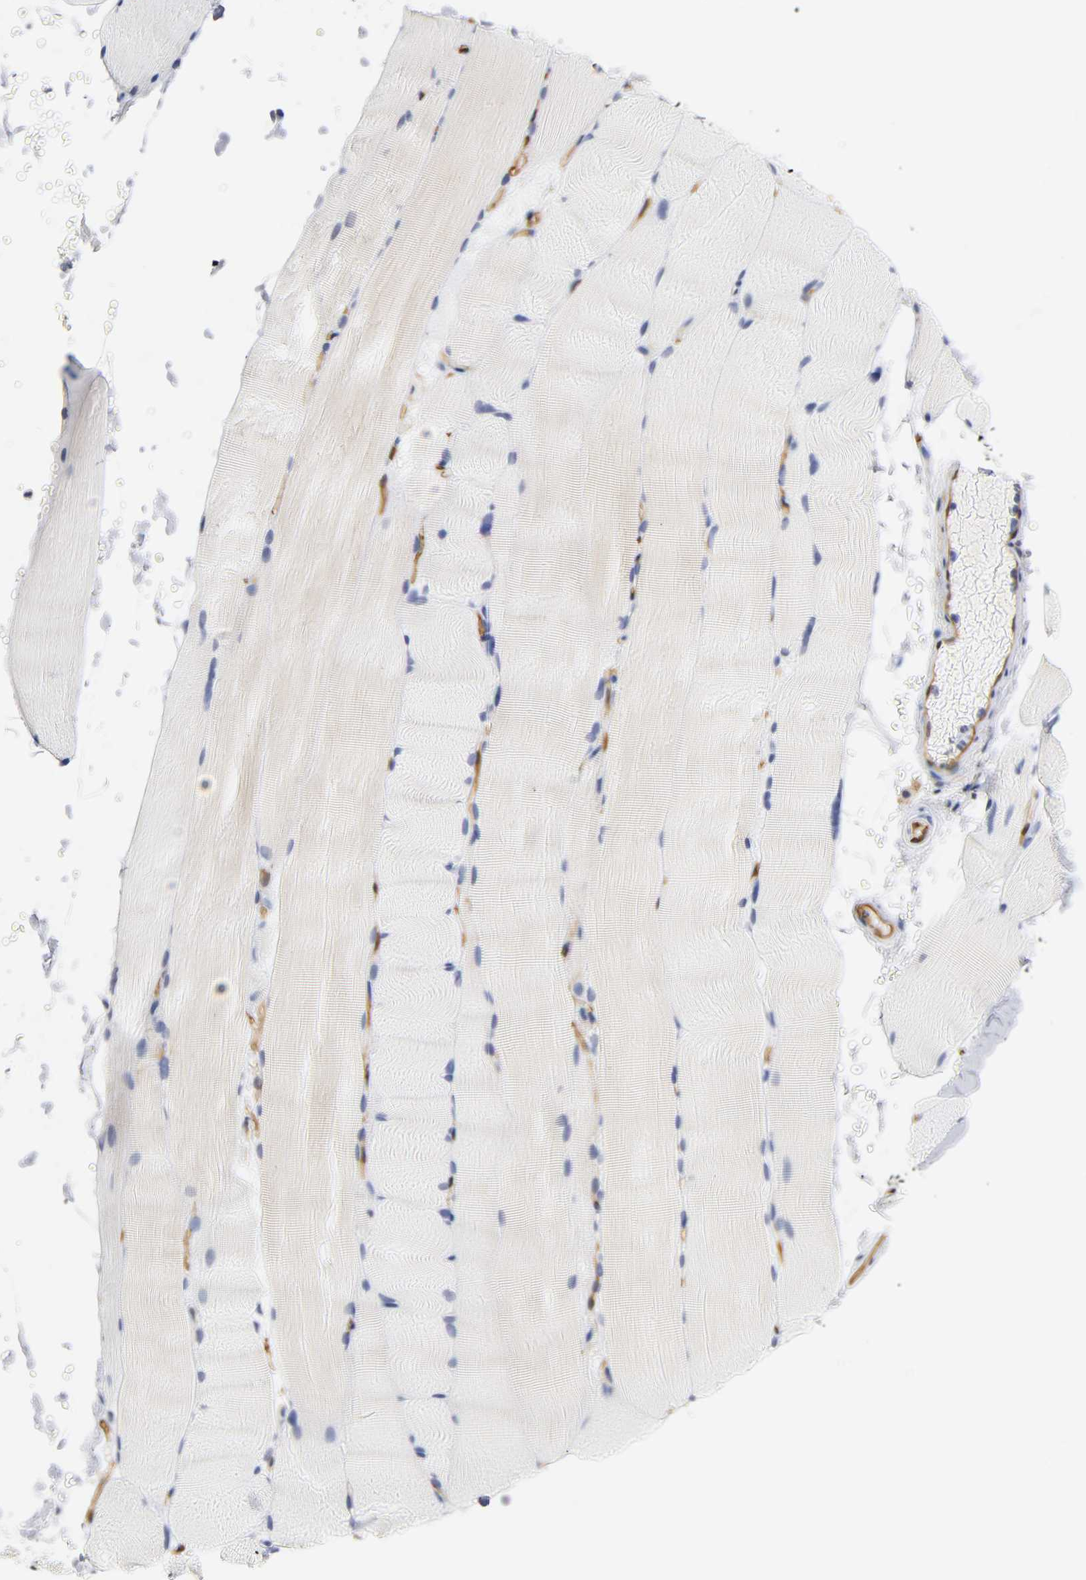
{"staining": {"intensity": "negative", "quantity": "none", "location": "none"}, "tissue": "skeletal muscle", "cell_type": "Myocytes", "image_type": "normal", "snomed": [{"axis": "morphology", "description": "Normal tissue, NOS"}, {"axis": "topography", "description": "Skeletal muscle"}, {"axis": "topography", "description": "Parathyroid gland"}], "caption": "Immunohistochemical staining of unremarkable human skeletal muscle shows no significant positivity in myocytes. (DAB (3,3'-diaminobenzidine) immunohistochemistry with hematoxylin counter stain).", "gene": "ICAM1", "patient": {"sex": "female", "age": 37}}